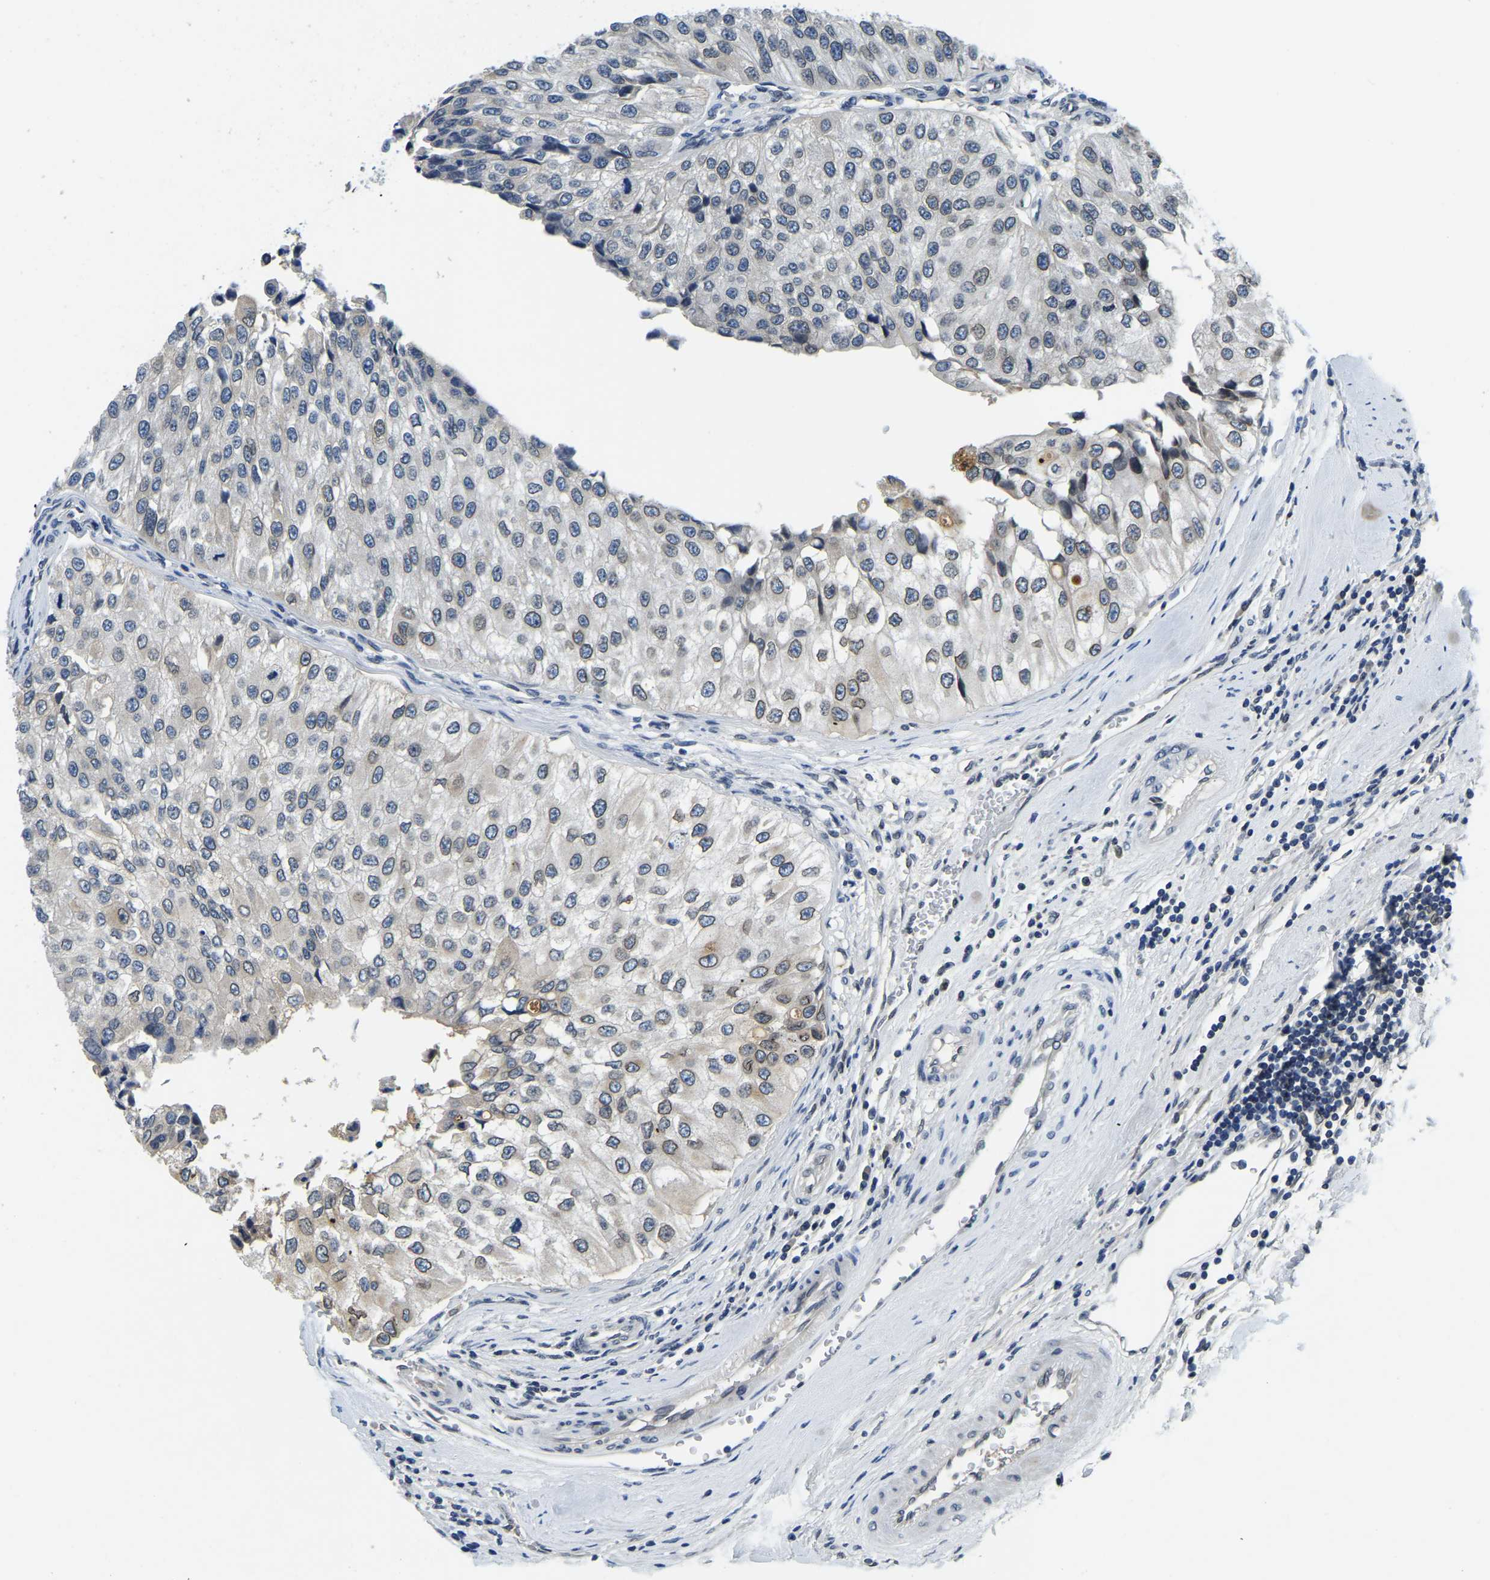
{"staining": {"intensity": "moderate", "quantity": "<25%", "location": "cytoplasmic/membranous,nuclear"}, "tissue": "urothelial cancer", "cell_type": "Tumor cells", "image_type": "cancer", "snomed": [{"axis": "morphology", "description": "Urothelial carcinoma, High grade"}, {"axis": "topography", "description": "Kidney"}, {"axis": "topography", "description": "Urinary bladder"}], "caption": "The histopathology image shows a brown stain indicating the presence of a protein in the cytoplasmic/membranous and nuclear of tumor cells in high-grade urothelial carcinoma. The staining is performed using DAB (3,3'-diaminobenzidine) brown chromogen to label protein expression. The nuclei are counter-stained blue using hematoxylin.", "gene": "RANBP2", "patient": {"sex": "male", "age": 77}}